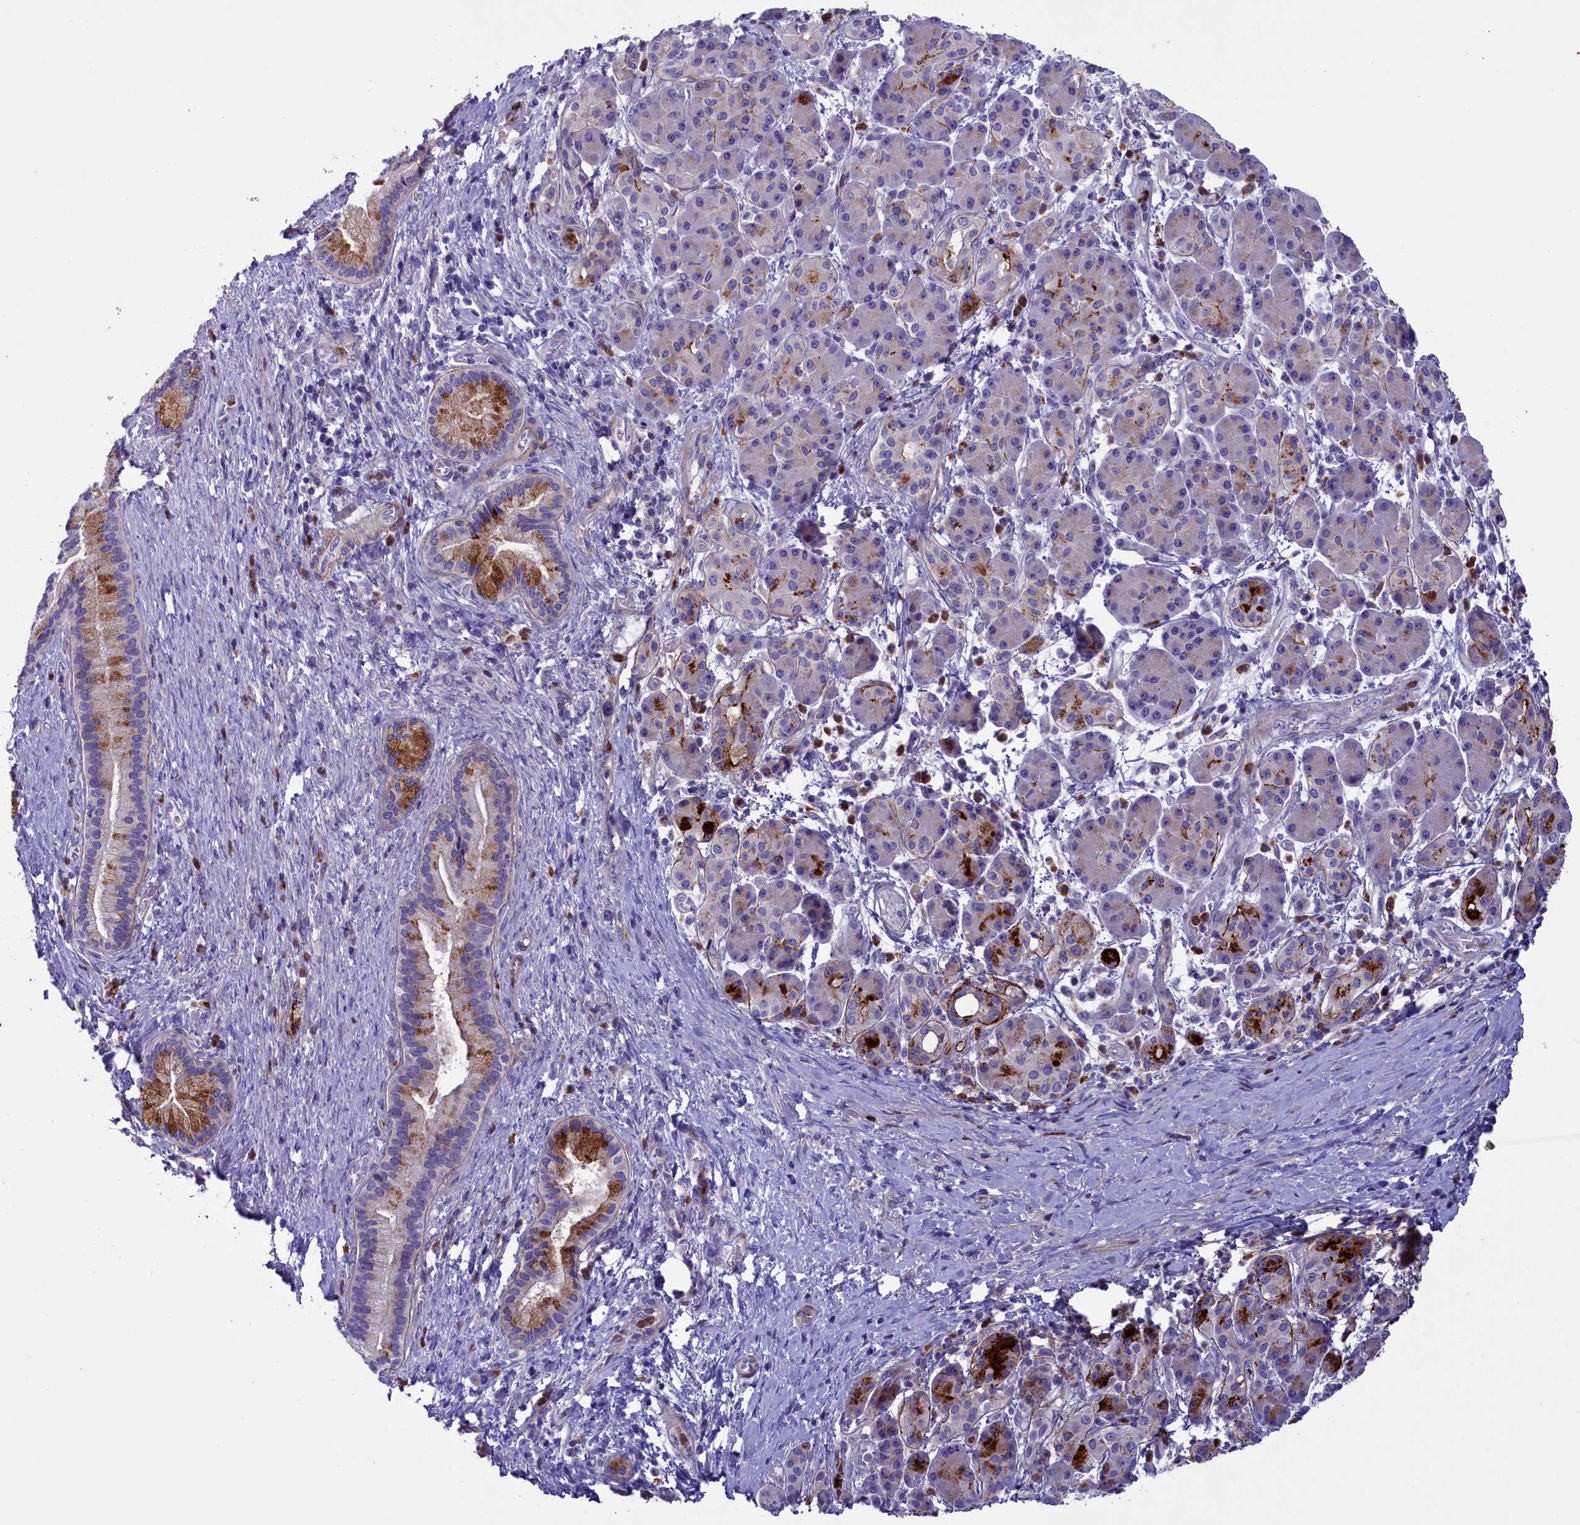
{"staining": {"intensity": "strong", "quantity": "<25%", "location": "cytoplasmic/membranous"}, "tissue": "pancreatic cancer", "cell_type": "Tumor cells", "image_type": "cancer", "snomed": [{"axis": "morphology", "description": "Adenocarcinoma, NOS"}, {"axis": "topography", "description": "Pancreas"}], "caption": "Immunohistochemical staining of human adenocarcinoma (pancreatic) displays medium levels of strong cytoplasmic/membranous staining in approximately <25% of tumor cells.", "gene": "LOXL1", "patient": {"sex": "female", "age": 77}}